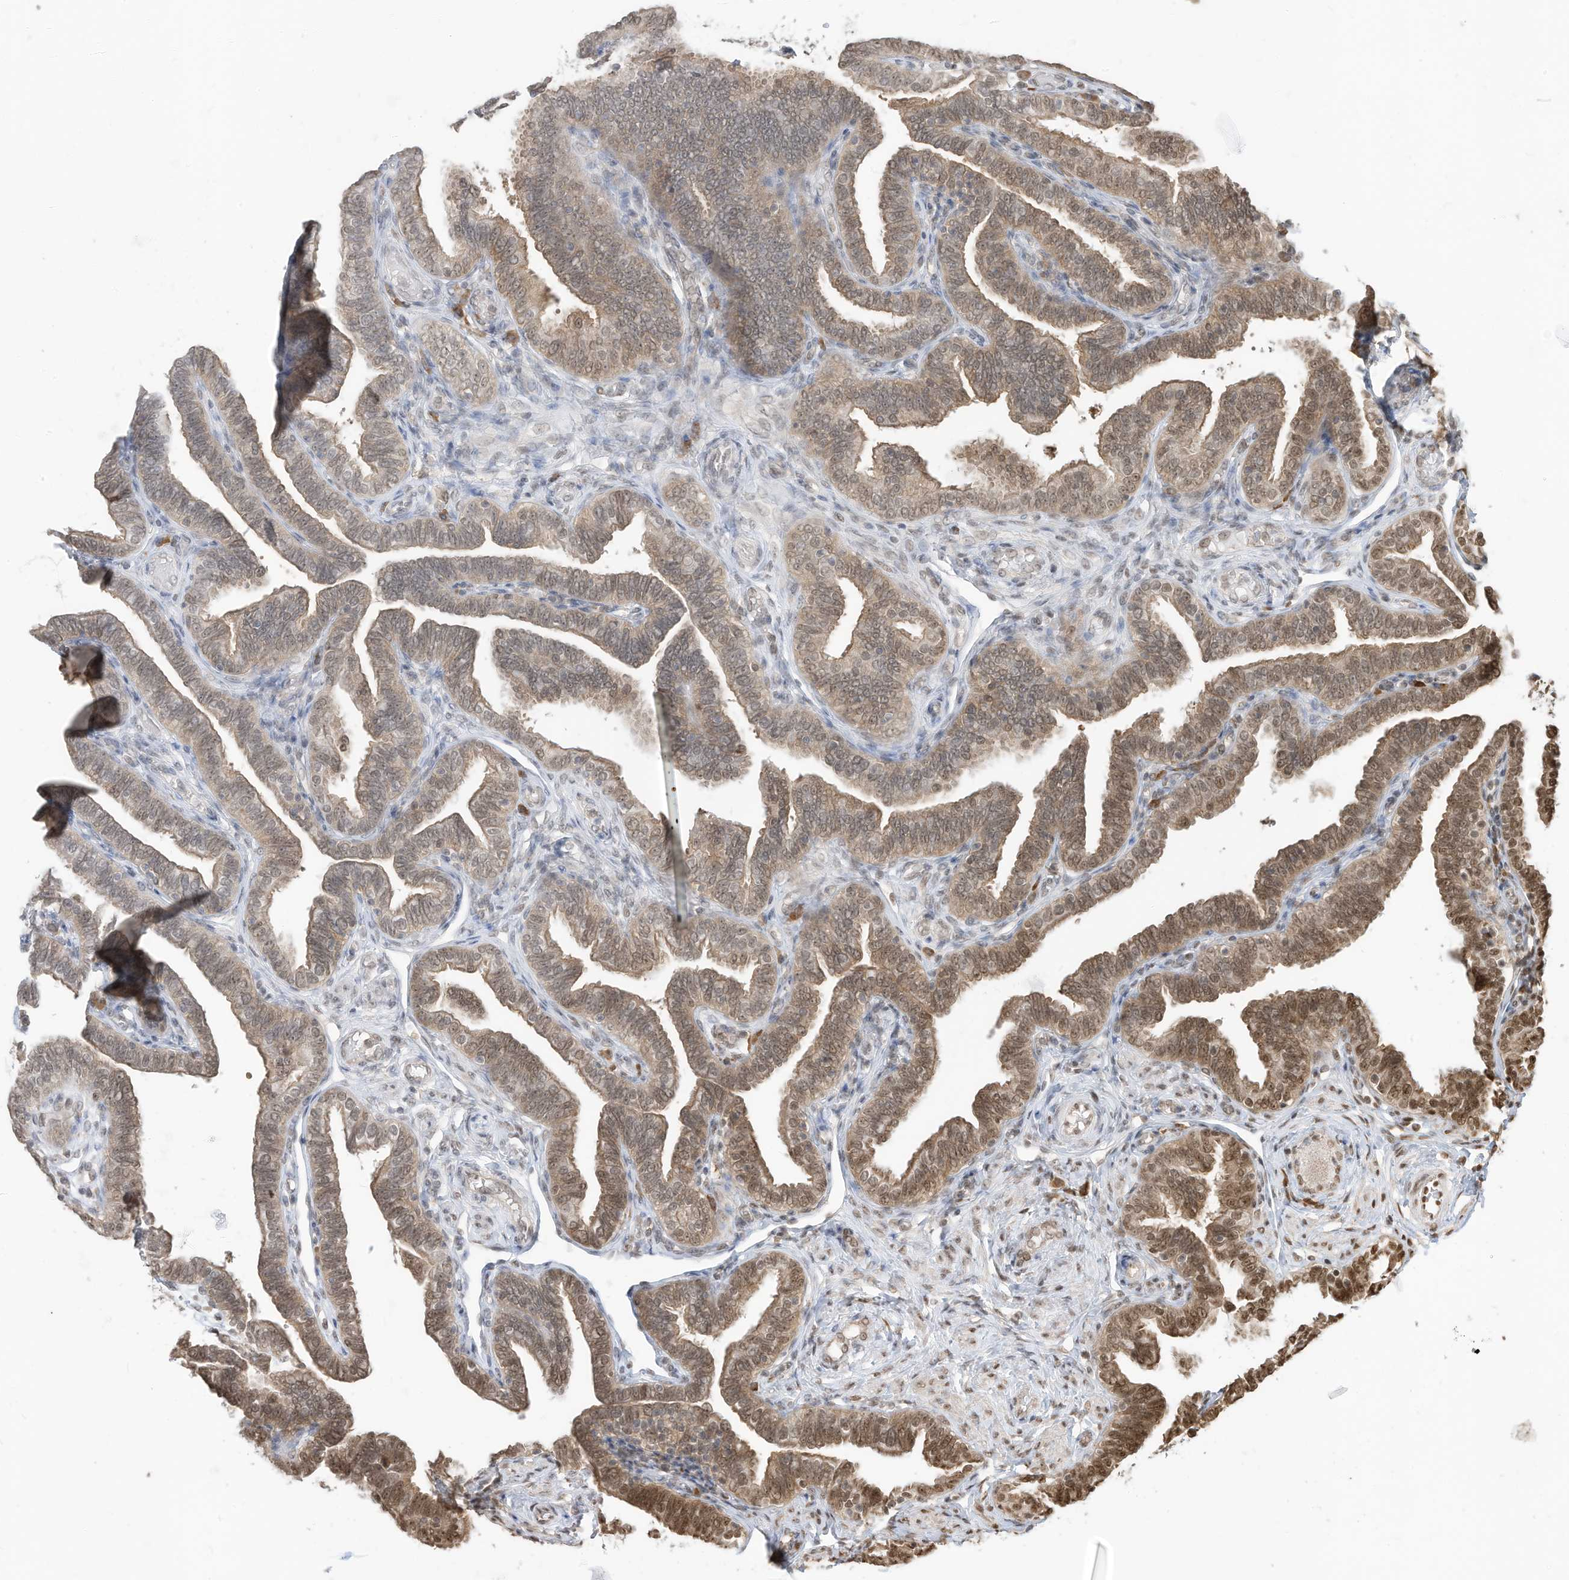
{"staining": {"intensity": "moderate", "quantity": ">75%", "location": "cytoplasmic/membranous,nuclear"}, "tissue": "fallopian tube", "cell_type": "Glandular cells", "image_type": "normal", "snomed": [{"axis": "morphology", "description": "Normal tissue, NOS"}, {"axis": "topography", "description": "Fallopian tube"}], "caption": "Immunohistochemical staining of benign fallopian tube displays >75% levels of moderate cytoplasmic/membranous,nuclear protein positivity in approximately >75% of glandular cells.", "gene": "ZNF195", "patient": {"sex": "female", "age": 39}}